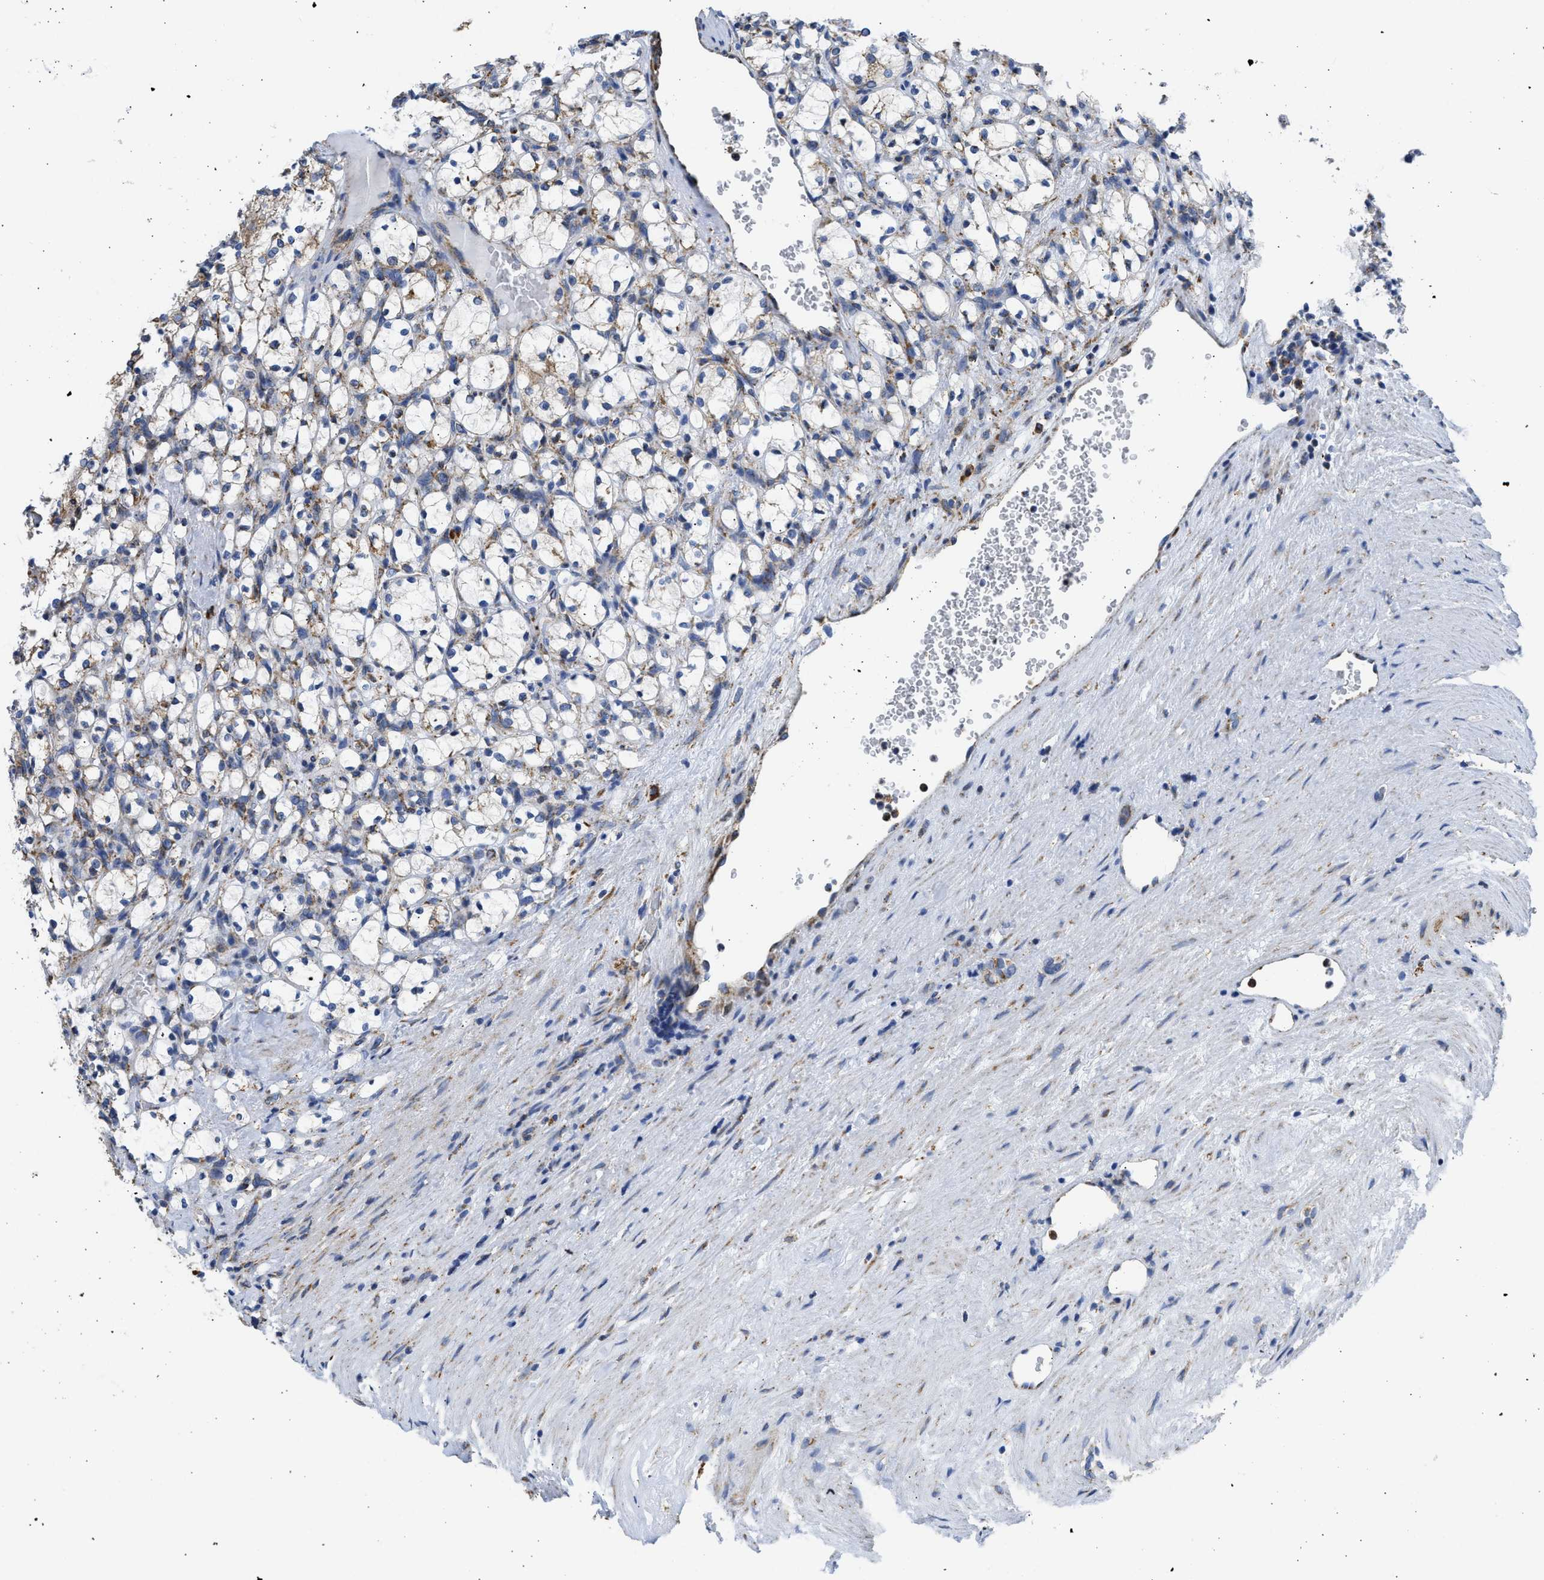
{"staining": {"intensity": "weak", "quantity": "<25%", "location": "cytoplasmic/membranous"}, "tissue": "renal cancer", "cell_type": "Tumor cells", "image_type": "cancer", "snomed": [{"axis": "morphology", "description": "Adenocarcinoma, NOS"}, {"axis": "topography", "description": "Kidney"}], "caption": "Tumor cells show no significant staining in adenocarcinoma (renal).", "gene": "CYCS", "patient": {"sex": "female", "age": 69}}